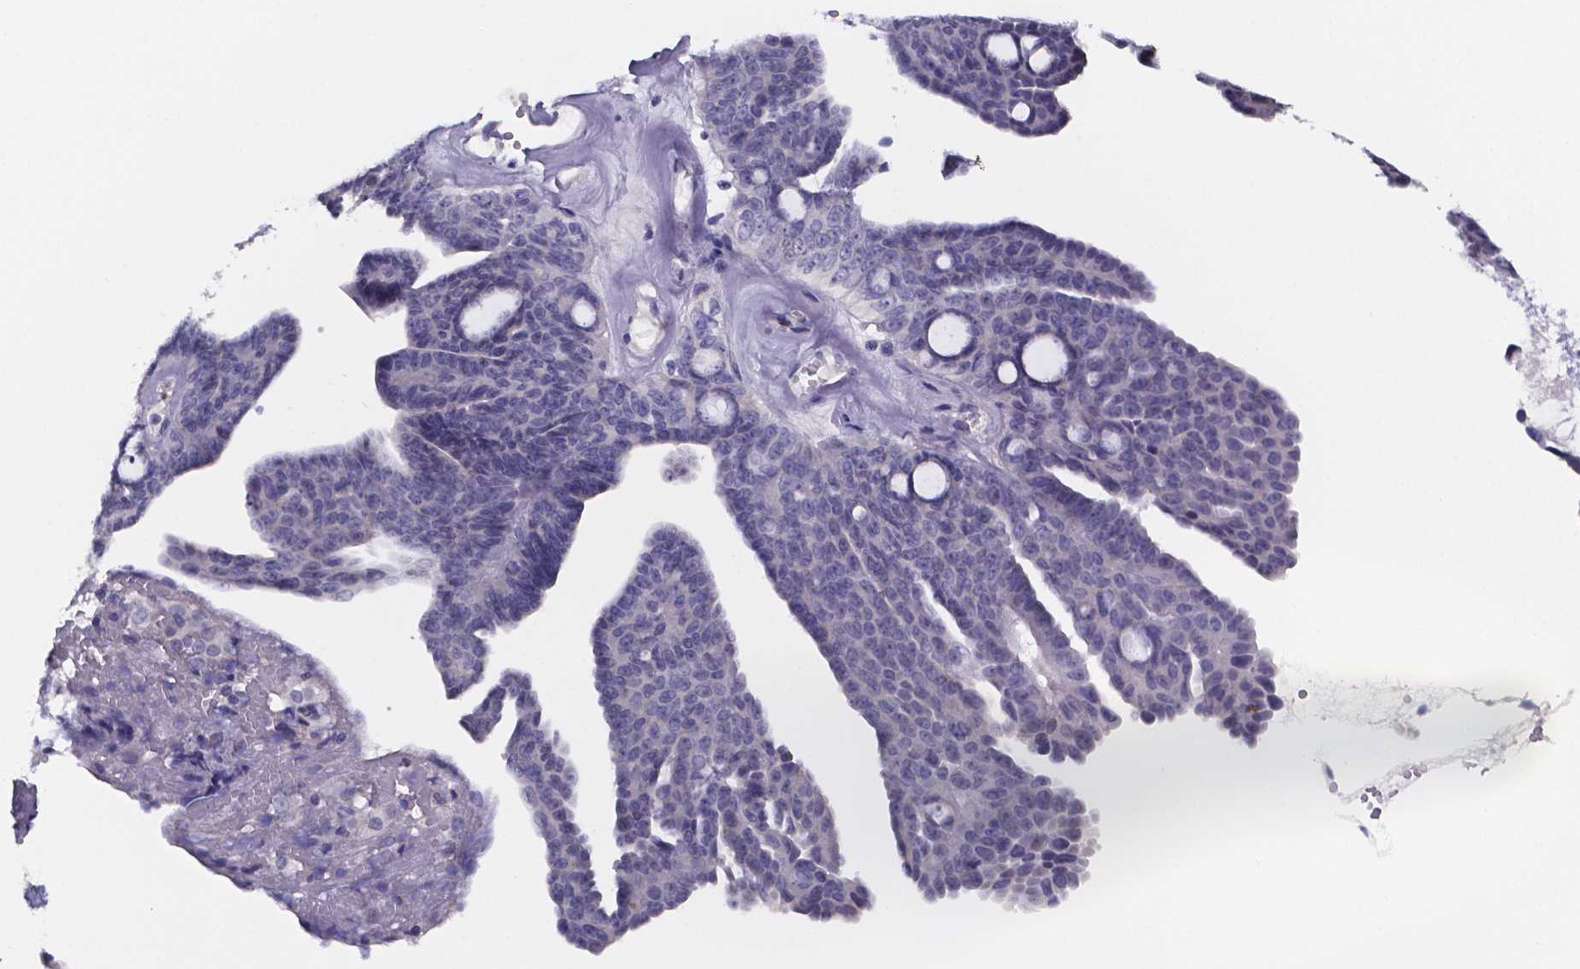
{"staining": {"intensity": "negative", "quantity": "none", "location": "none"}, "tissue": "ovarian cancer", "cell_type": "Tumor cells", "image_type": "cancer", "snomed": [{"axis": "morphology", "description": "Cystadenocarcinoma, serous, NOS"}, {"axis": "topography", "description": "Ovary"}], "caption": "A histopathology image of human ovarian cancer is negative for staining in tumor cells.", "gene": "IZUMO1", "patient": {"sex": "female", "age": 71}}